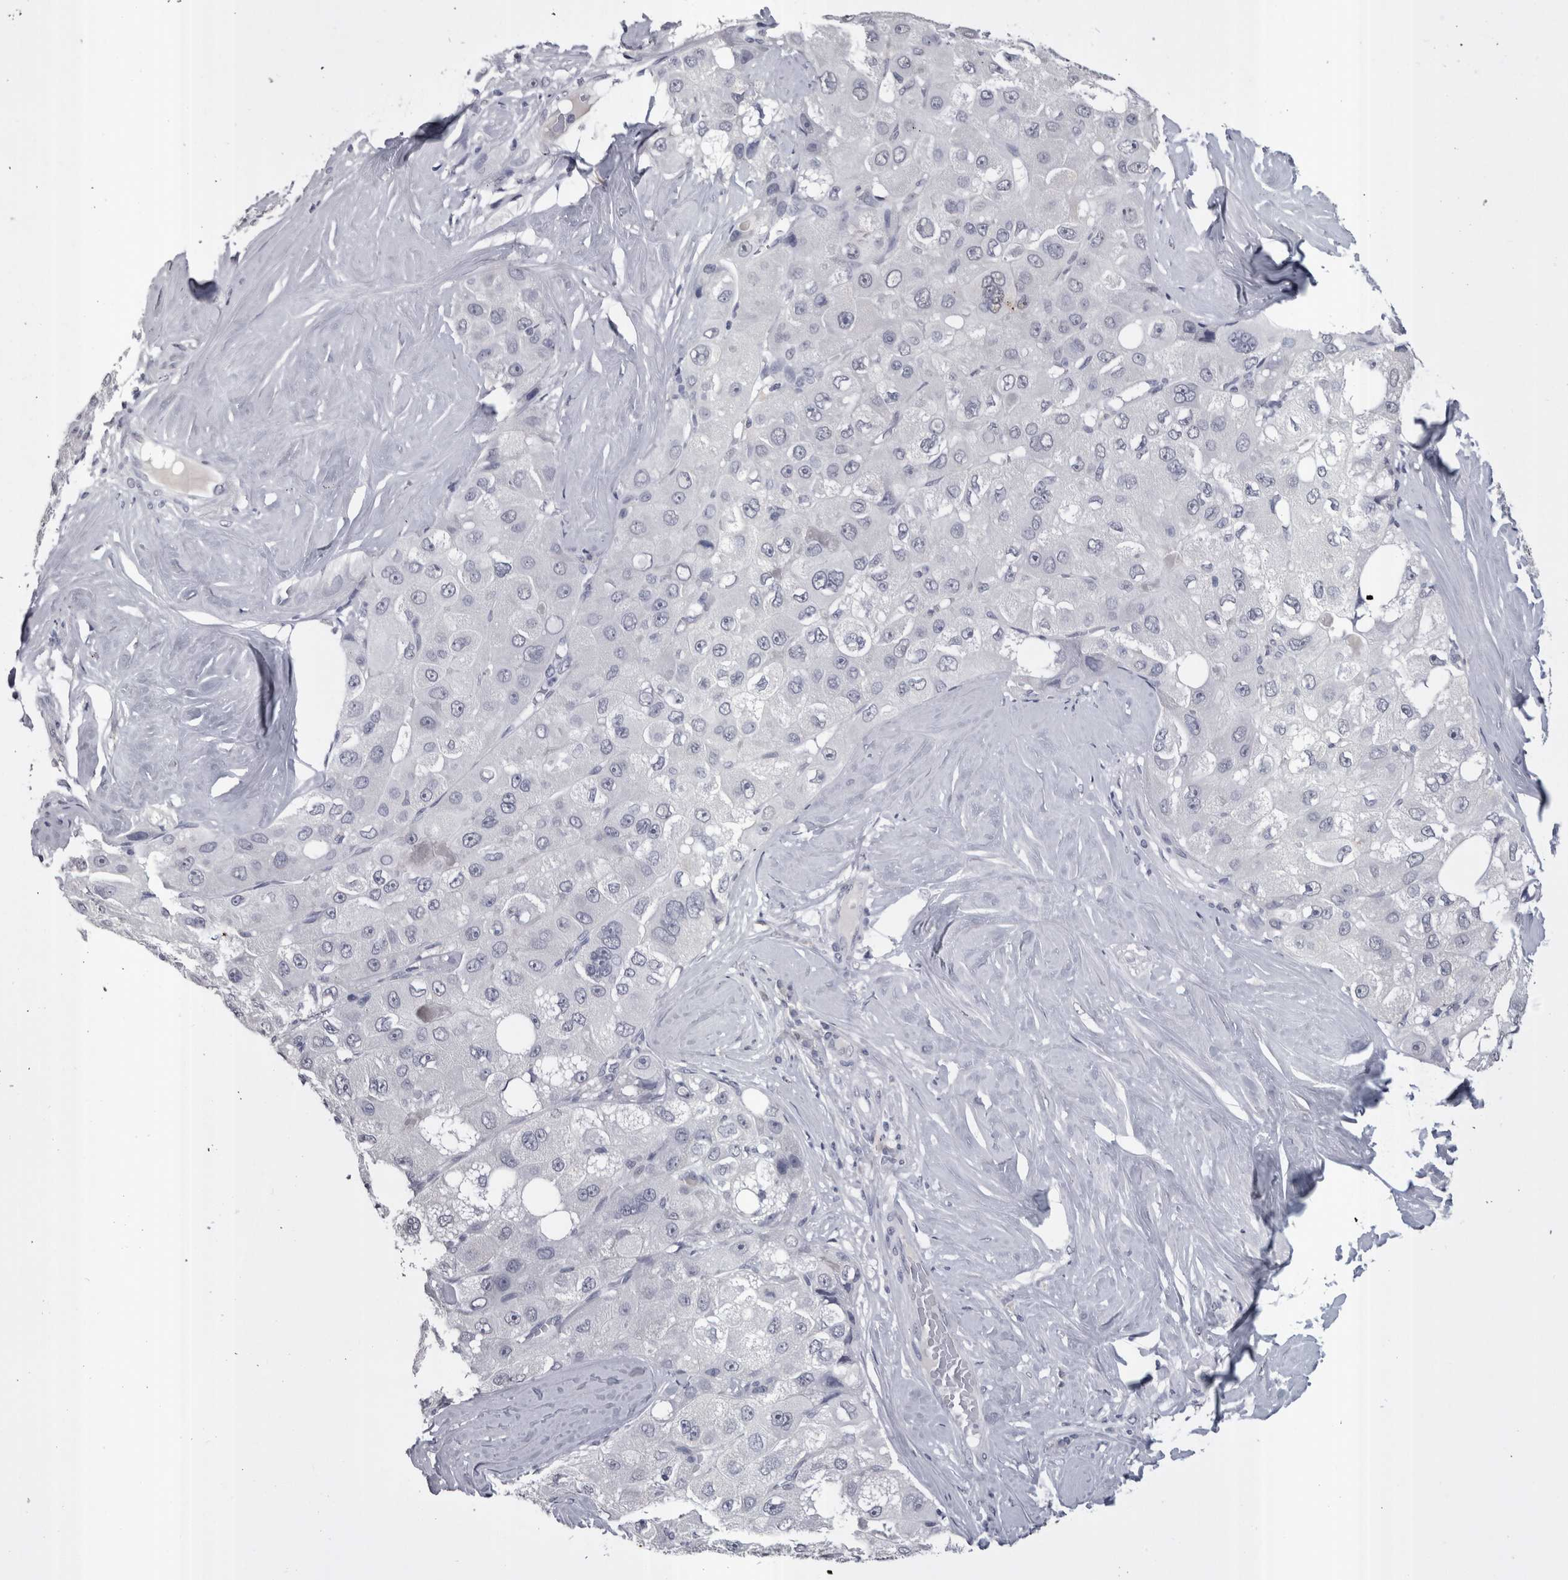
{"staining": {"intensity": "negative", "quantity": "none", "location": "none"}, "tissue": "liver cancer", "cell_type": "Tumor cells", "image_type": "cancer", "snomed": [{"axis": "morphology", "description": "Carcinoma, Hepatocellular, NOS"}, {"axis": "topography", "description": "Liver"}], "caption": "There is no significant staining in tumor cells of liver cancer. Brightfield microscopy of immunohistochemistry (IHC) stained with DAB (3,3'-diaminobenzidine) (brown) and hematoxylin (blue), captured at high magnification.", "gene": "PAX5", "patient": {"sex": "male", "age": 80}}